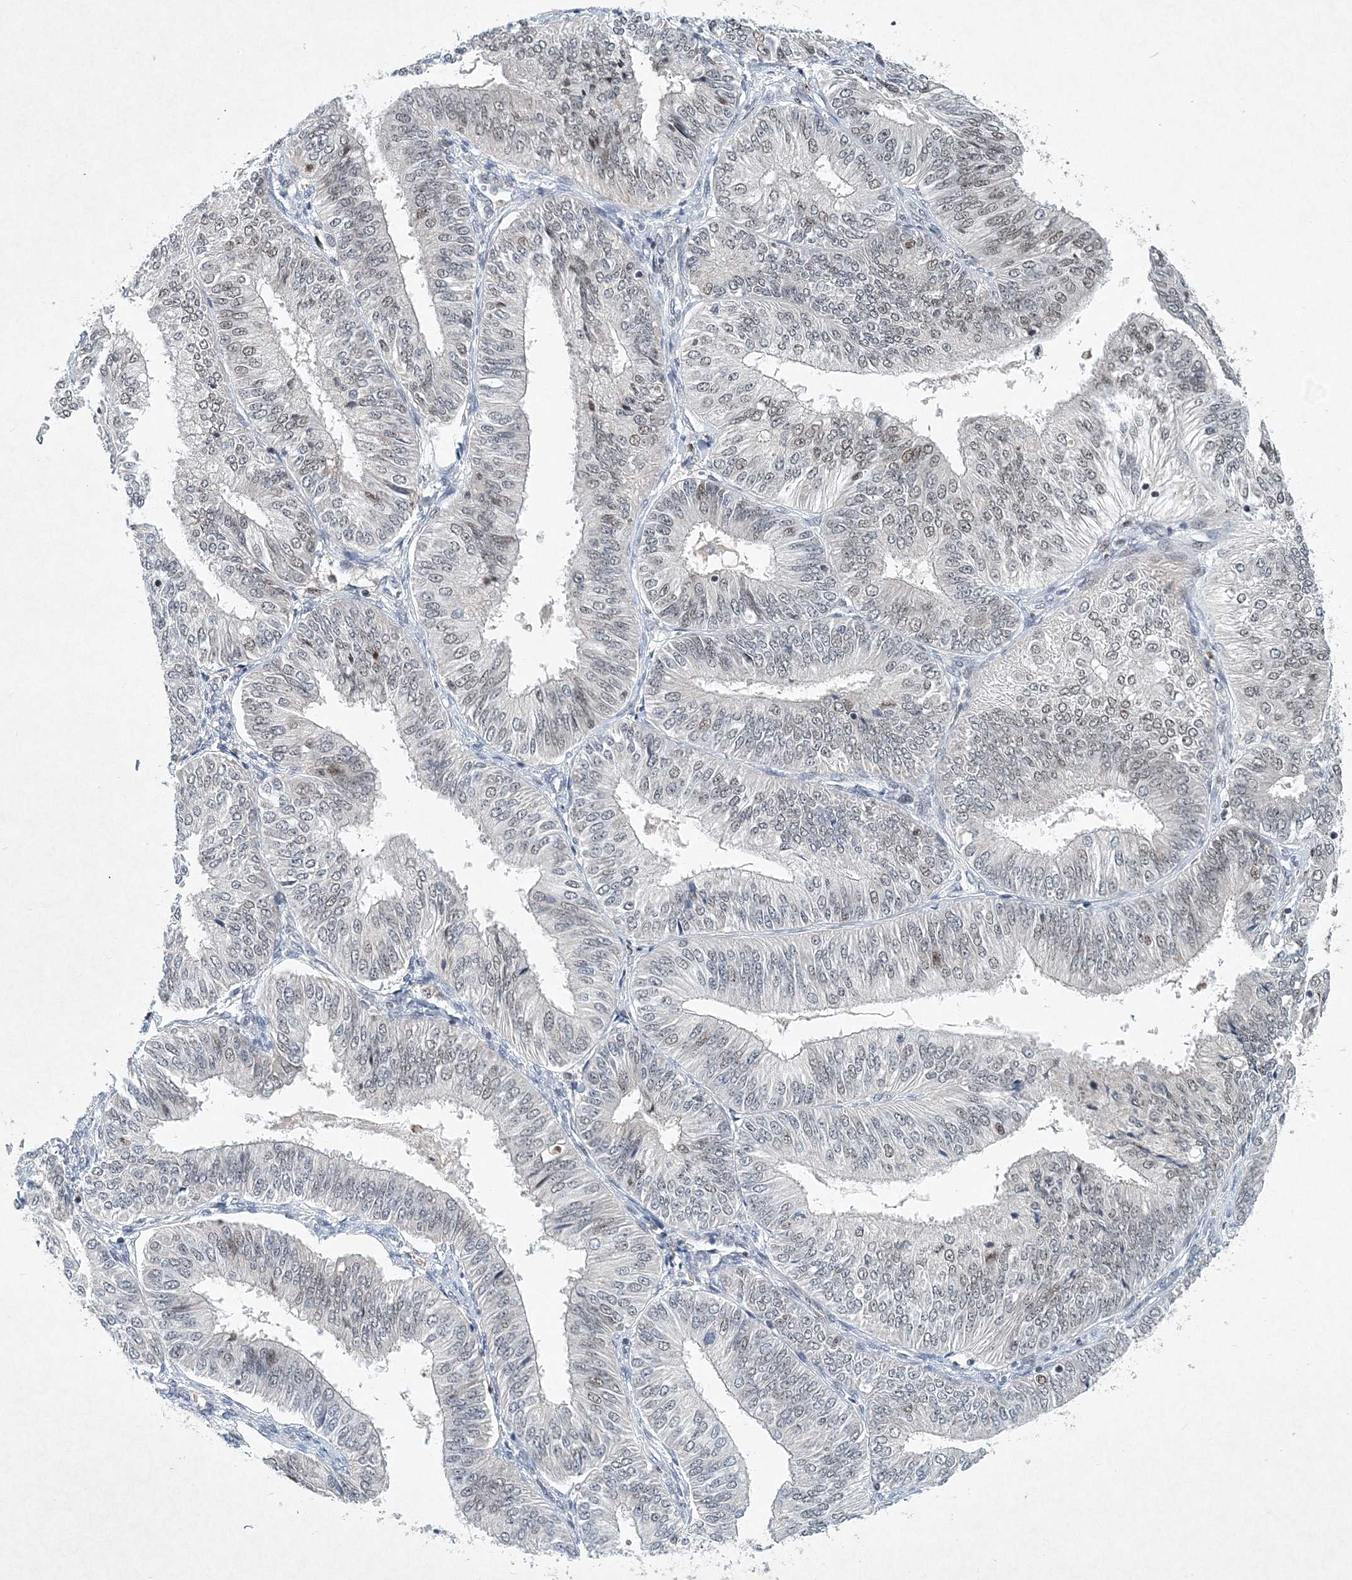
{"staining": {"intensity": "moderate", "quantity": "<25%", "location": "nuclear"}, "tissue": "endometrial cancer", "cell_type": "Tumor cells", "image_type": "cancer", "snomed": [{"axis": "morphology", "description": "Adenocarcinoma, NOS"}, {"axis": "topography", "description": "Endometrium"}], "caption": "This is an image of immunohistochemistry (IHC) staining of adenocarcinoma (endometrial), which shows moderate staining in the nuclear of tumor cells.", "gene": "KPNA4", "patient": {"sex": "female", "age": 58}}